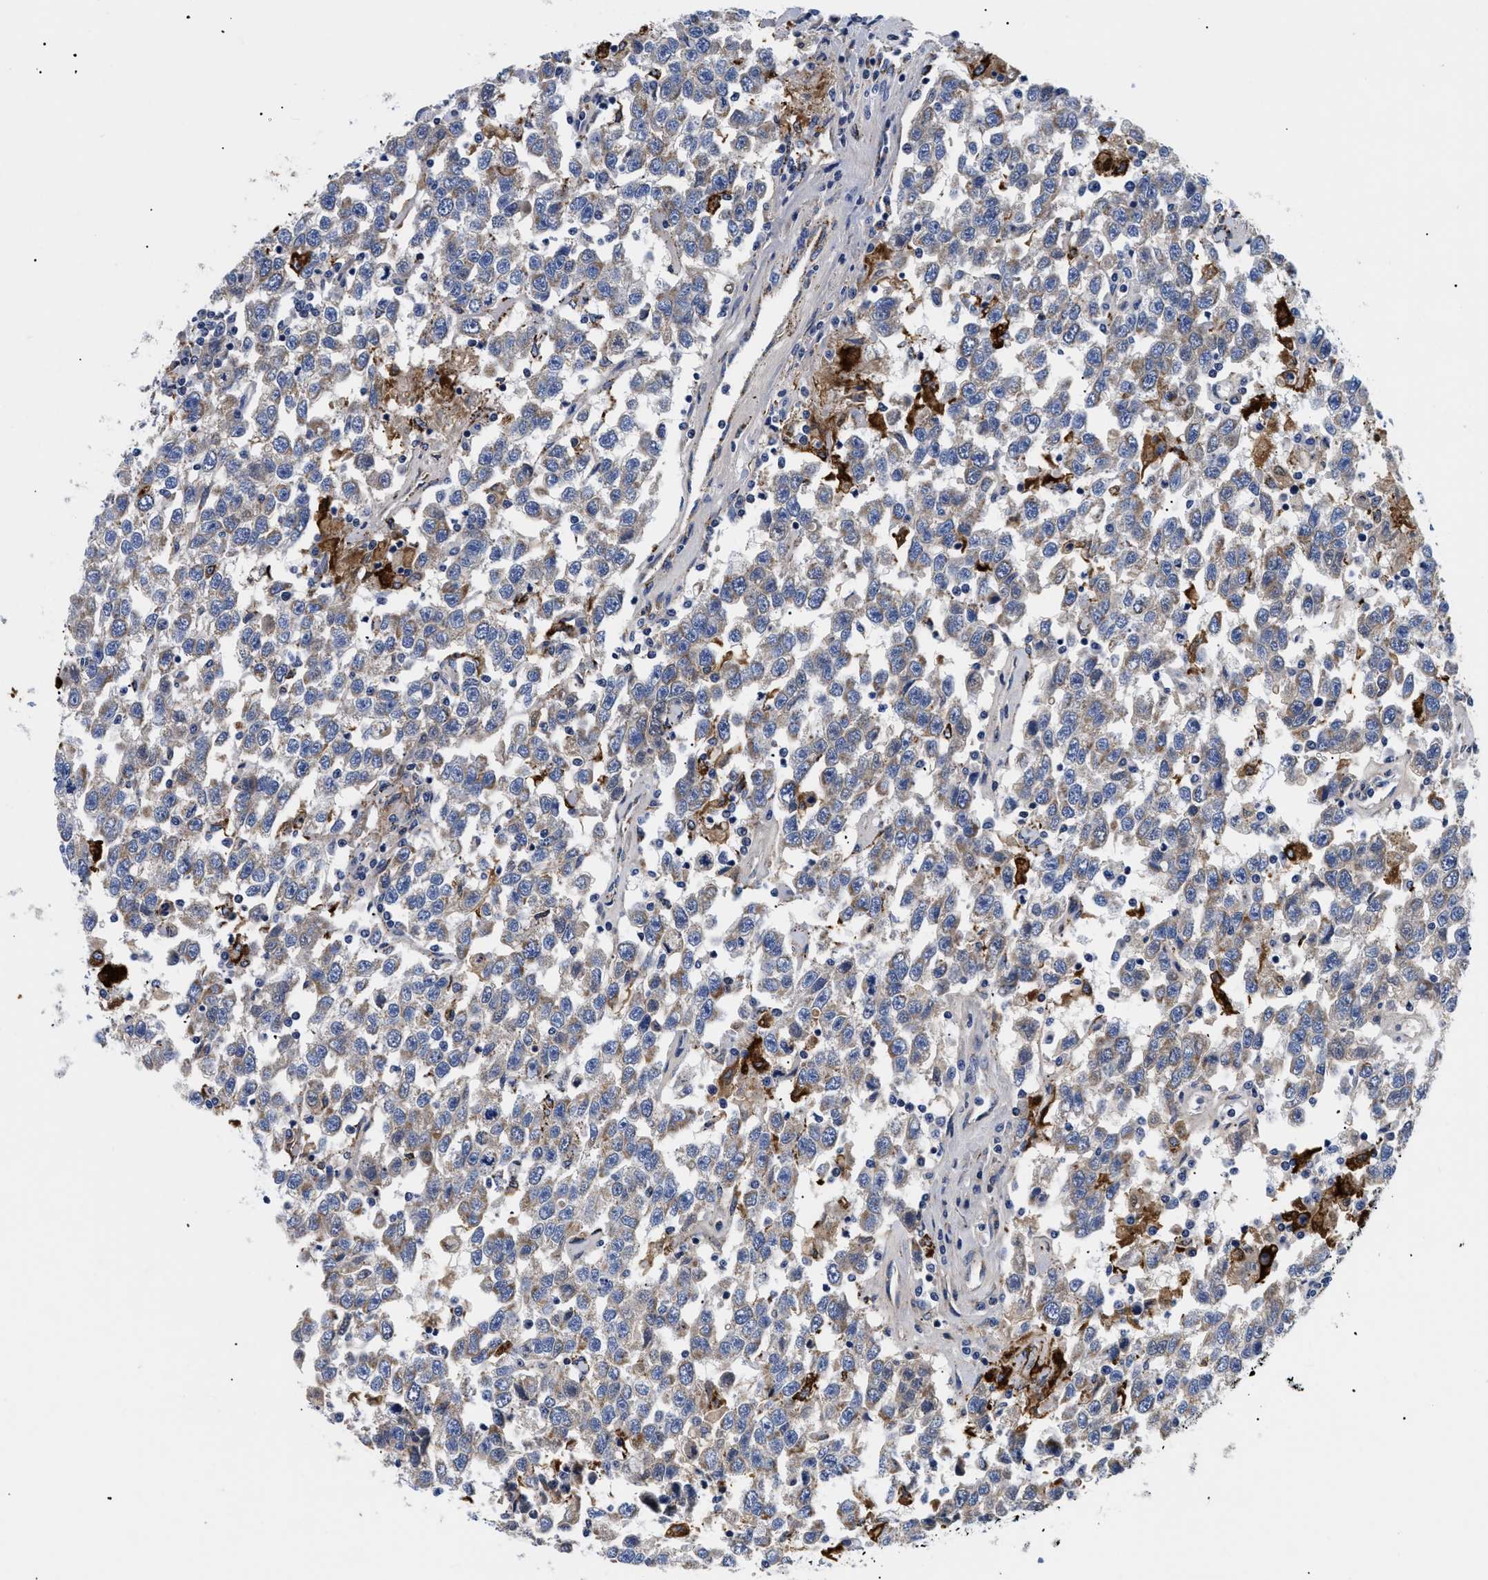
{"staining": {"intensity": "weak", "quantity": ">75%", "location": "cytoplasmic/membranous"}, "tissue": "testis cancer", "cell_type": "Tumor cells", "image_type": "cancer", "snomed": [{"axis": "morphology", "description": "Seminoma, NOS"}, {"axis": "topography", "description": "Testis"}], "caption": "High-power microscopy captured an immunohistochemistry photomicrograph of testis seminoma, revealing weak cytoplasmic/membranous staining in approximately >75% of tumor cells. The protein is shown in brown color, while the nuclei are stained blue.", "gene": "GPR149", "patient": {"sex": "male", "age": 41}}